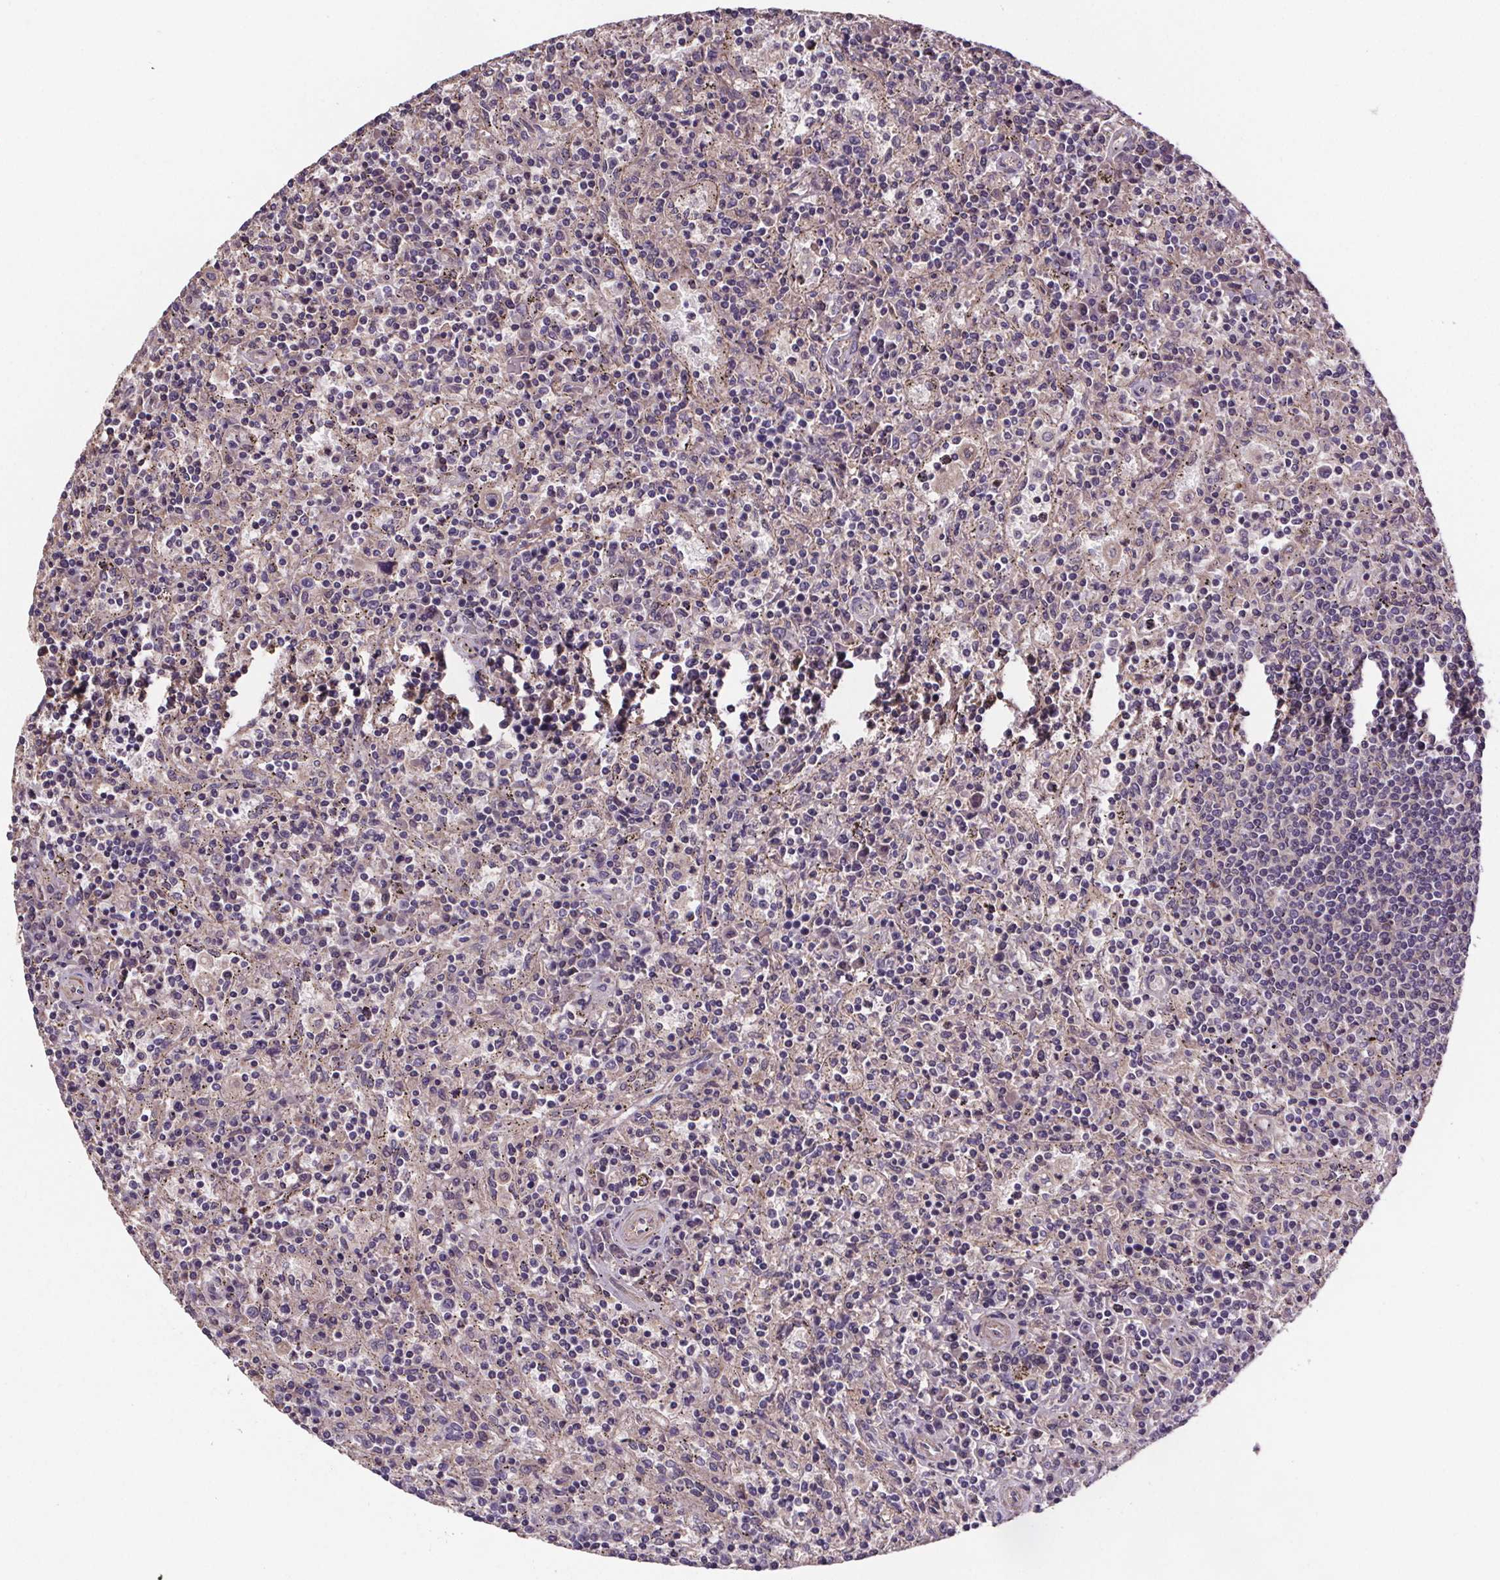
{"staining": {"intensity": "negative", "quantity": "none", "location": "none"}, "tissue": "lymphoma", "cell_type": "Tumor cells", "image_type": "cancer", "snomed": [{"axis": "morphology", "description": "Malignant lymphoma, non-Hodgkin's type, Low grade"}, {"axis": "topography", "description": "Spleen"}], "caption": "Human low-grade malignant lymphoma, non-Hodgkin's type stained for a protein using IHC reveals no expression in tumor cells.", "gene": "CLN3", "patient": {"sex": "male", "age": 62}}